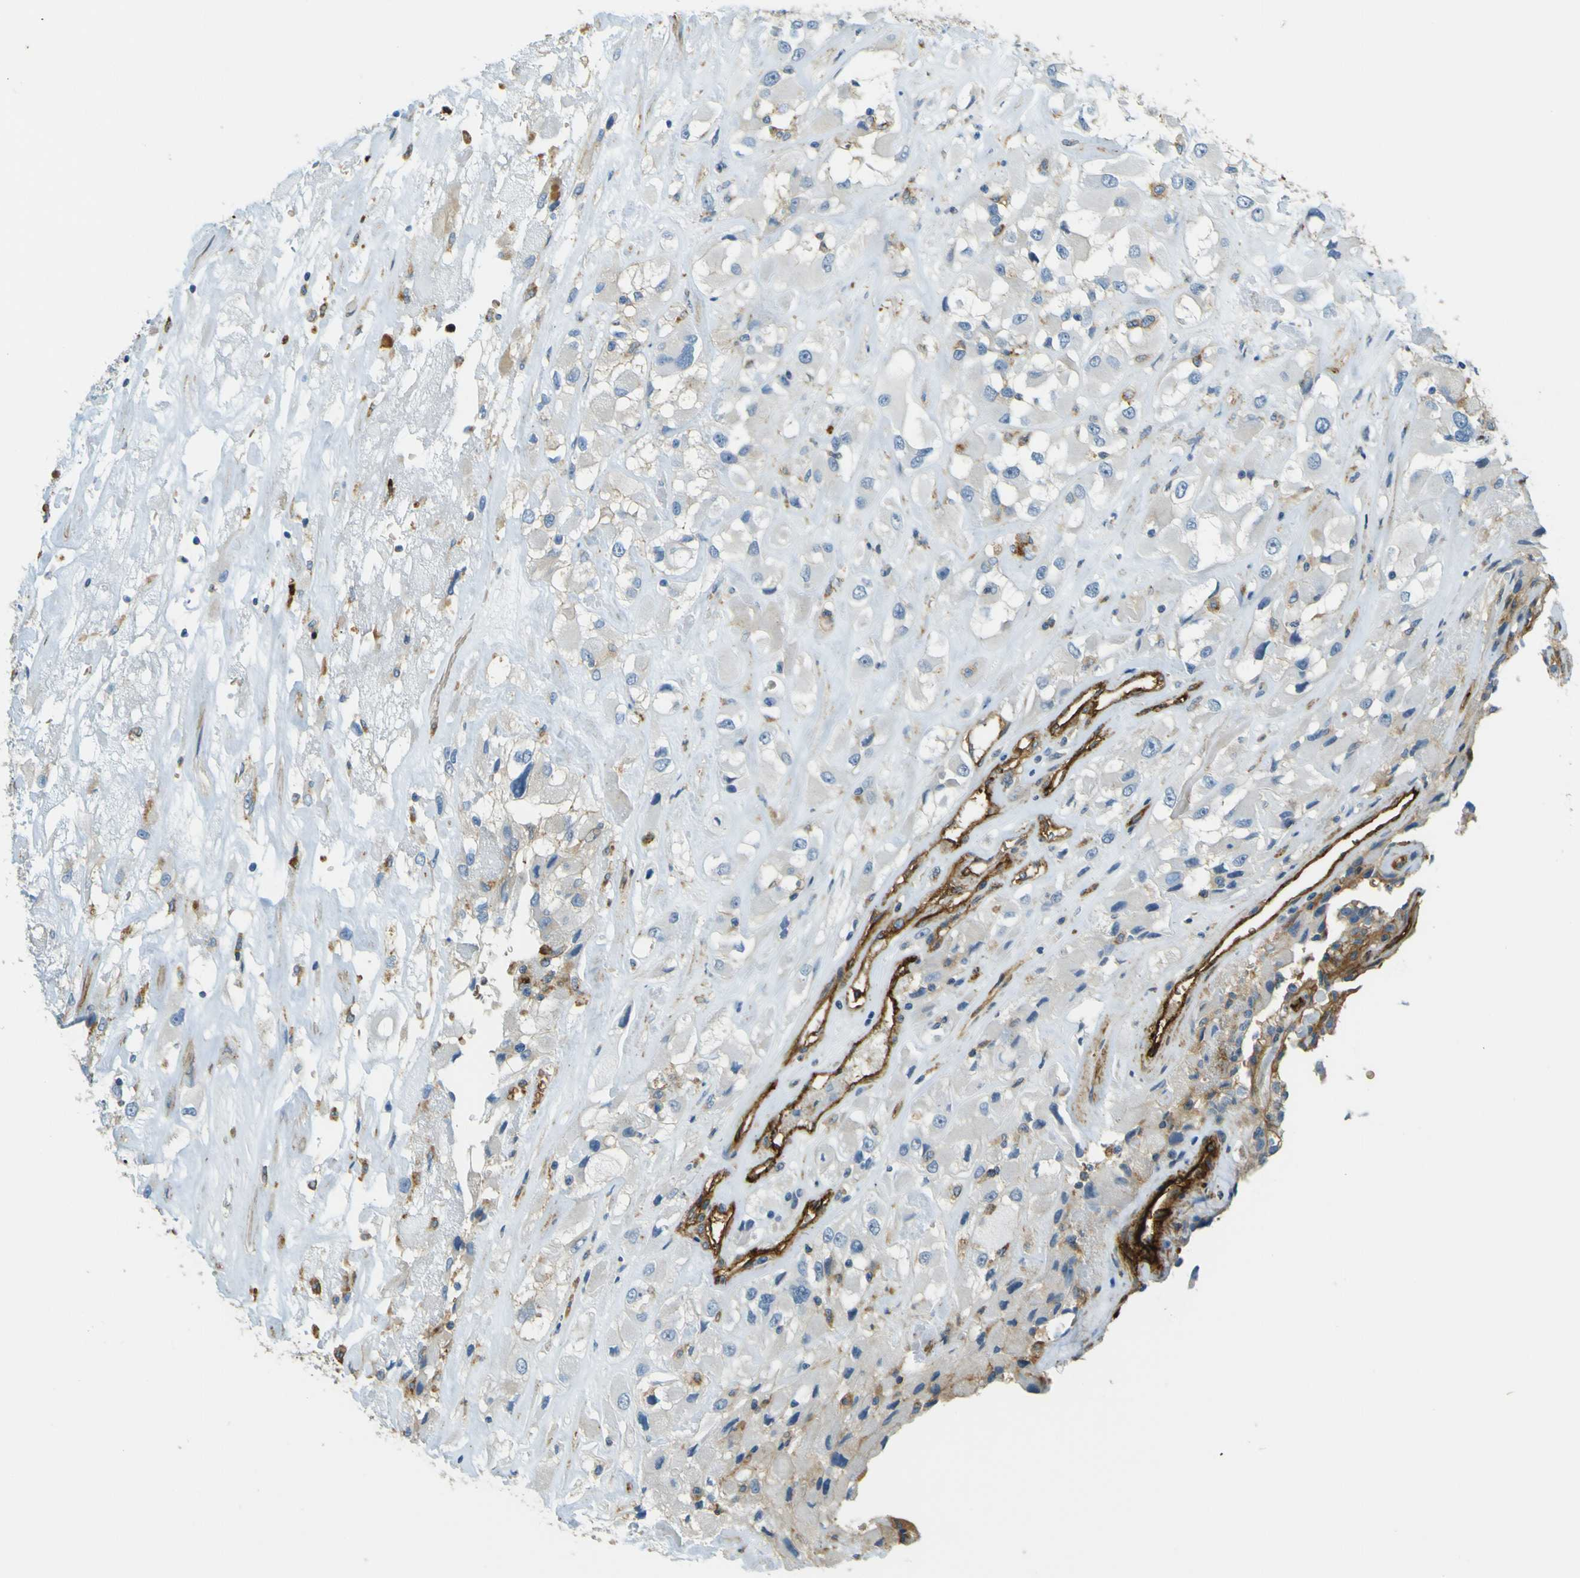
{"staining": {"intensity": "negative", "quantity": "none", "location": "none"}, "tissue": "renal cancer", "cell_type": "Tumor cells", "image_type": "cancer", "snomed": [{"axis": "morphology", "description": "Adenocarcinoma, NOS"}, {"axis": "topography", "description": "Kidney"}], "caption": "Immunohistochemistry micrograph of human adenocarcinoma (renal) stained for a protein (brown), which shows no staining in tumor cells. (DAB immunohistochemistry visualized using brightfield microscopy, high magnification).", "gene": "PLXDC1", "patient": {"sex": "female", "age": 52}}